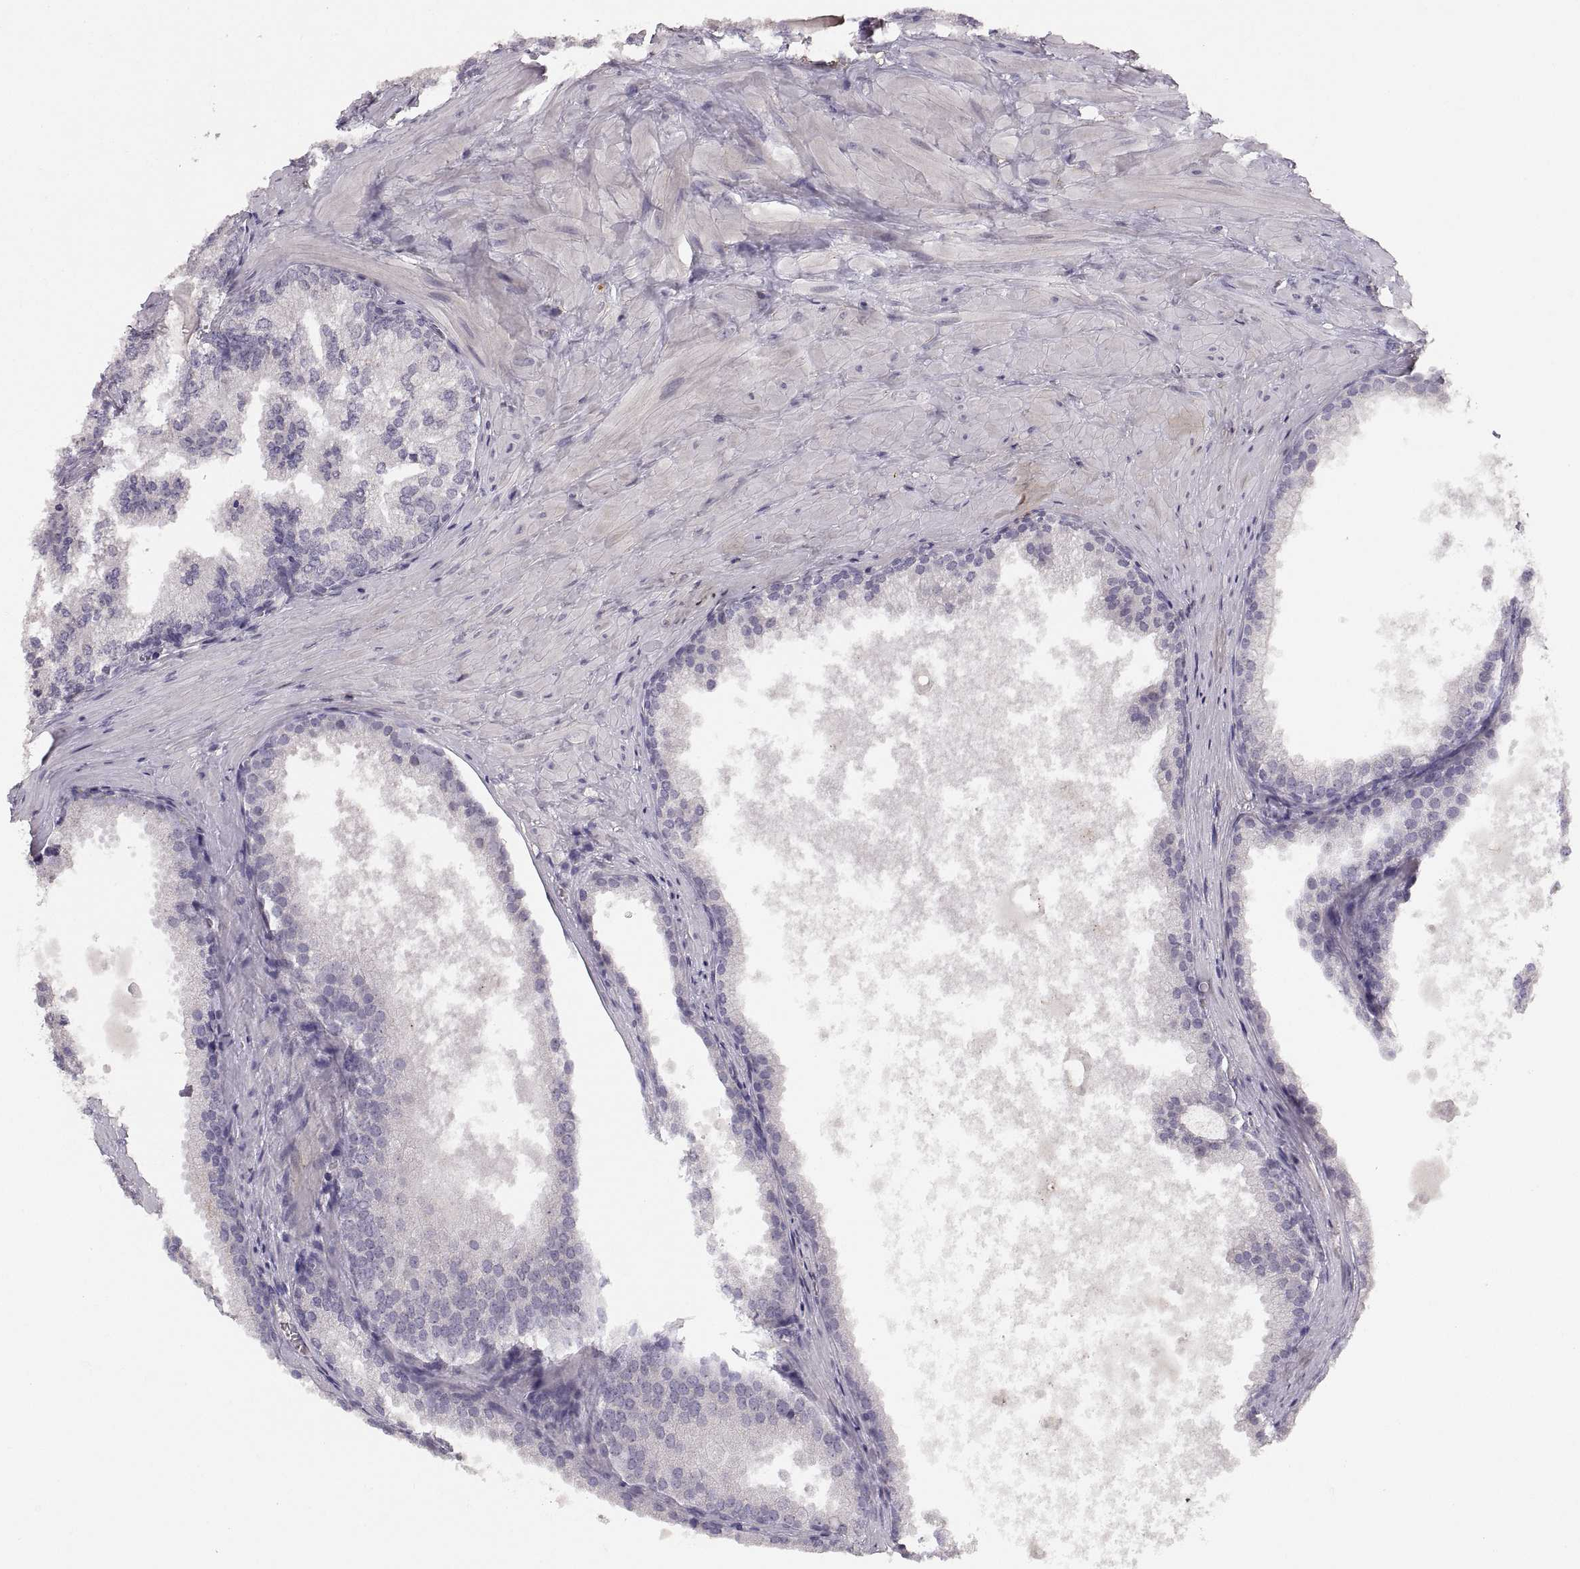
{"staining": {"intensity": "negative", "quantity": "none", "location": "none"}, "tissue": "prostate cancer", "cell_type": "Tumor cells", "image_type": "cancer", "snomed": [{"axis": "morphology", "description": "Adenocarcinoma, Low grade"}, {"axis": "topography", "description": "Prostate"}], "caption": "The histopathology image reveals no significant expression in tumor cells of prostate low-grade adenocarcinoma.", "gene": "CDH2", "patient": {"sex": "male", "age": 56}}